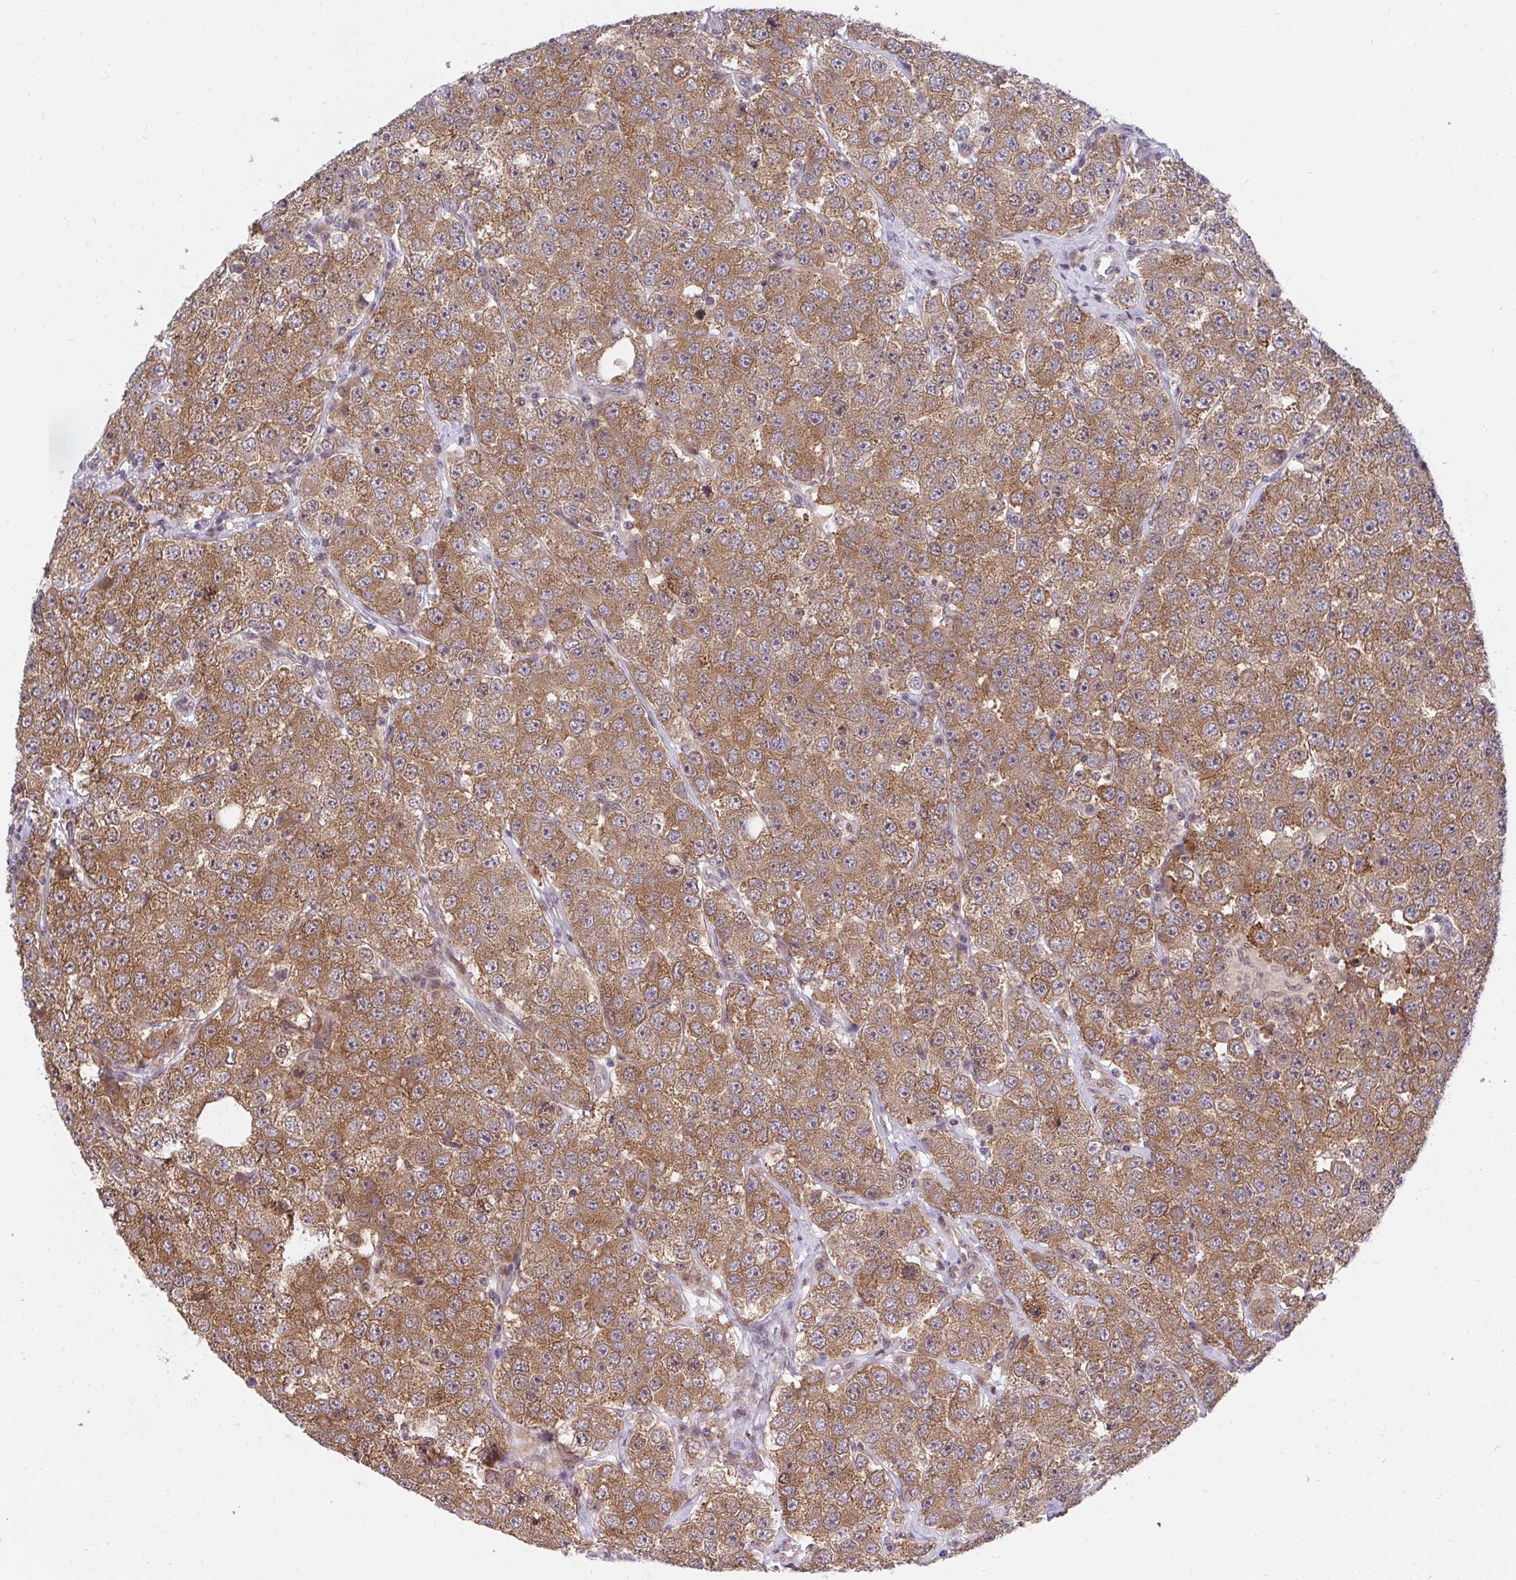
{"staining": {"intensity": "moderate", "quantity": ">75%", "location": "cytoplasmic/membranous"}, "tissue": "testis cancer", "cell_type": "Tumor cells", "image_type": "cancer", "snomed": [{"axis": "morphology", "description": "Seminoma, NOS"}, {"axis": "topography", "description": "Testis"}], "caption": "Moderate cytoplasmic/membranous expression for a protein is identified in about >75% of tumor cells of testis cancer (seminoma) using immunohistochemistry (IHC).", "gene": "ERI1", "patient": {"sex": "male", "age": 28}}